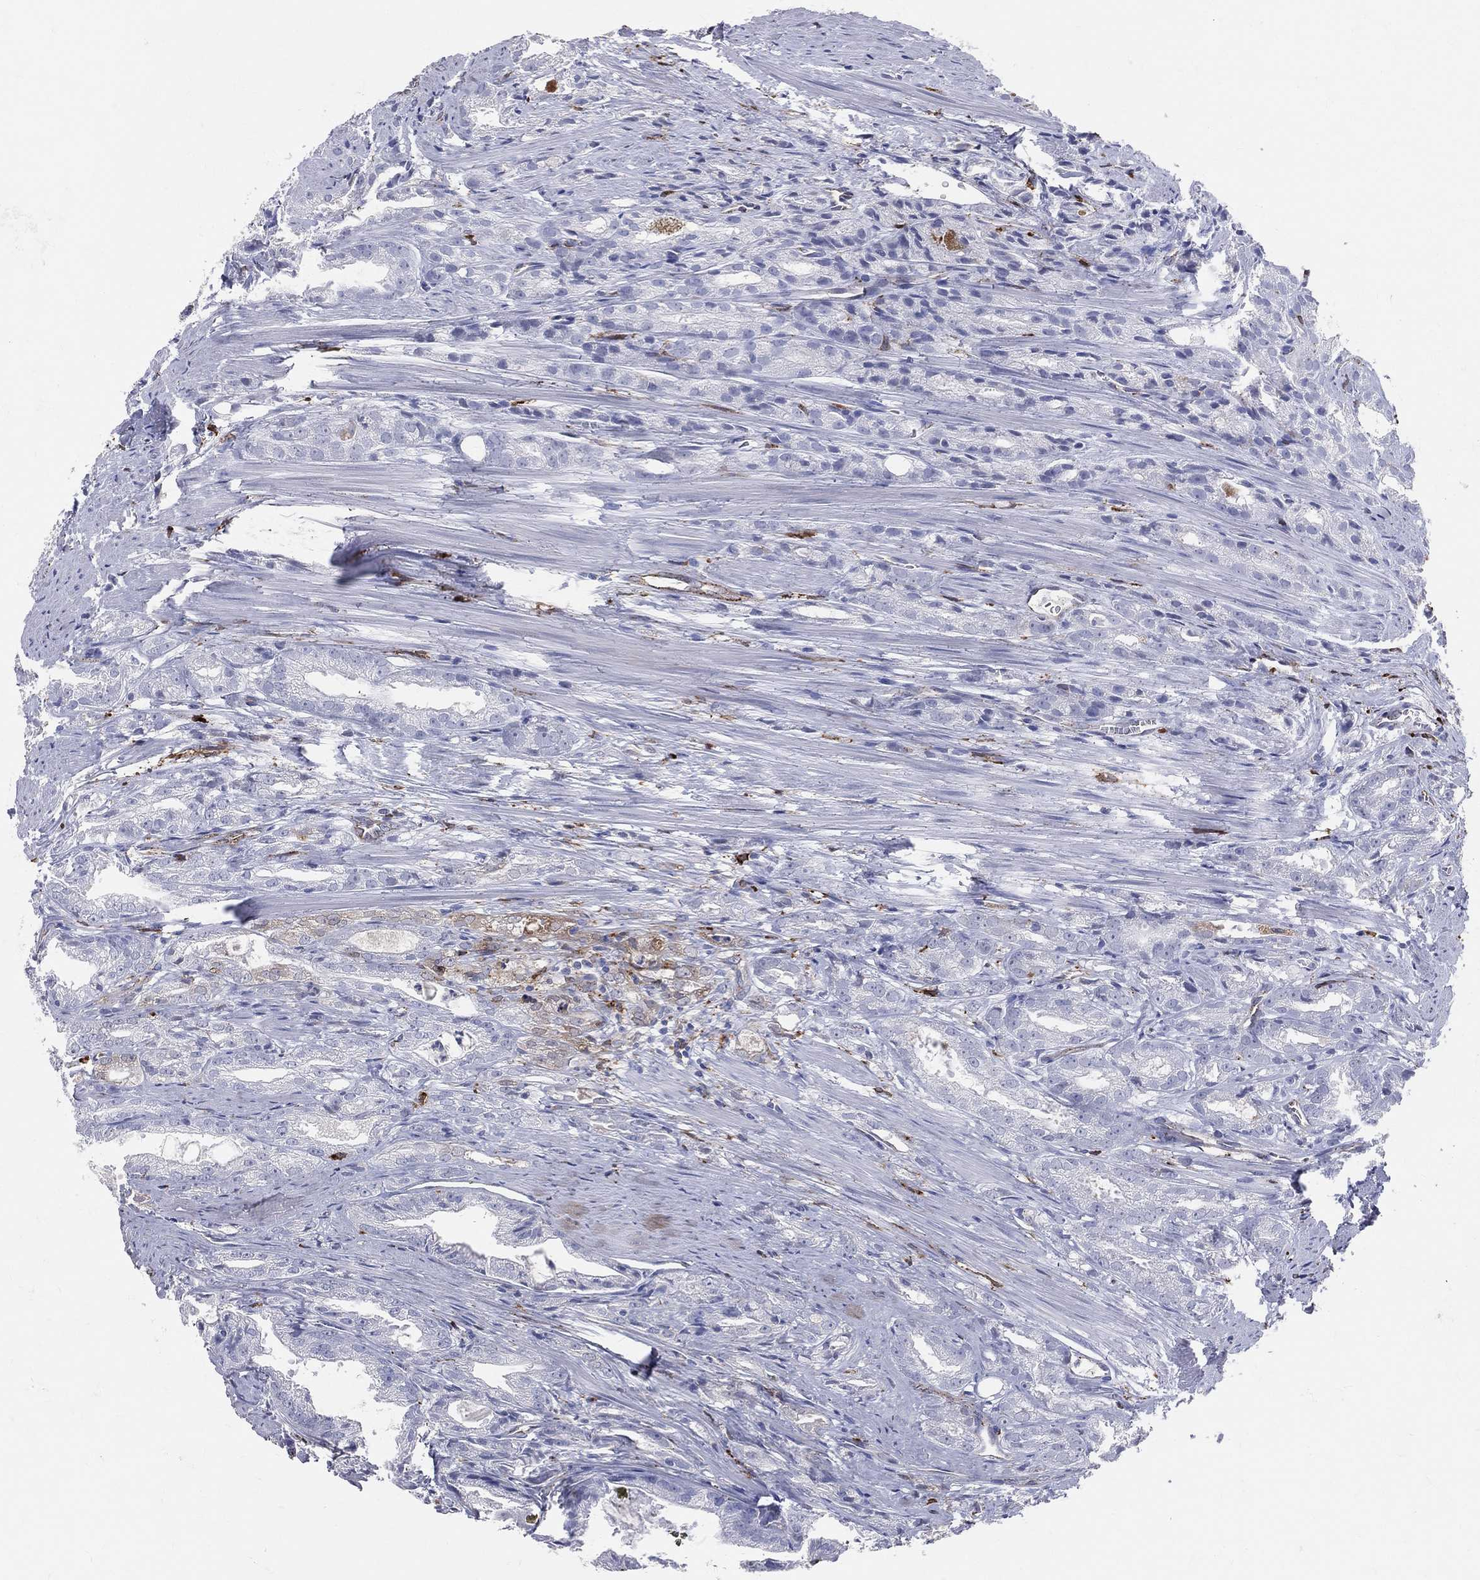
{"staining": {"intensity": "negative", "quantity": "none", "location": "none"}, "tissue": "prostate cancer", "cell_type": "Tumor cells", "image_type": "cancer", "snomed": [{"axis": "morphology", "description": "Adenocarcinoma, NOS"}, {"axis": "morphology", "description": "Adenocarcinoma, High grade"}, {"axis": "topography", "description": "Prostate"}], "caption": "High power microscopy histopathology image of an IHC histopathology image of prostate cancer, revealing no significant staining in tumor cells.", "gene": "CD74", "patient": {"sex": "male", "age": 70}}